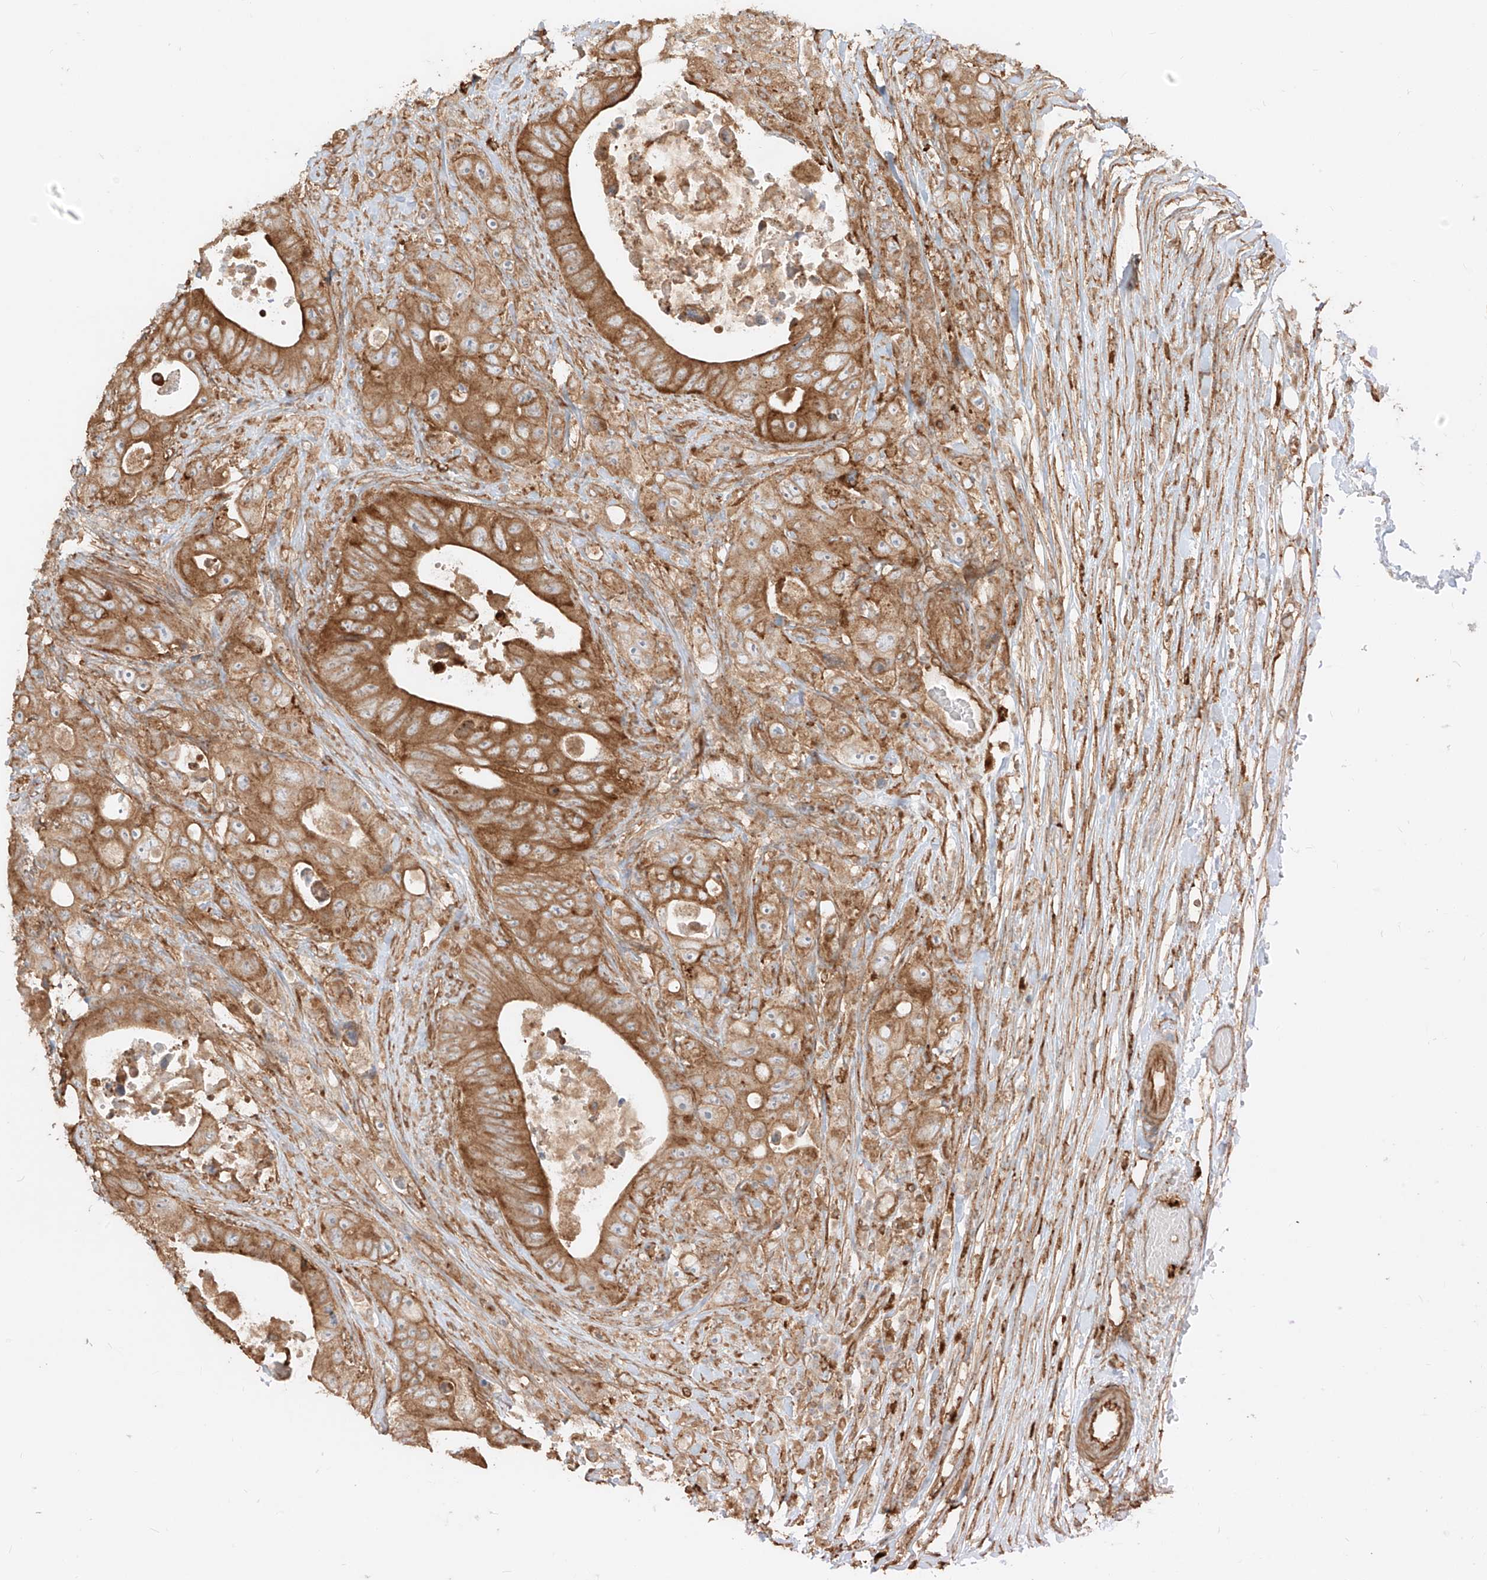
{"staining": {"intensity": "moderate", "quantity": ">75%", "location": "cytoplasmic/membranous"}, "tissue": "colorectal cancer", "cell_type": "Tumor cells", "image_type": "cancer", "snomed": [{"axis": "morphology", "description": "Adenocarcinoma, NOS"}, {"axis": "topography", "description": "Colon"}], "caption": "Protein analysis of colorectal cancer (adenocarcinoma) tissue exhibits moderate cytoplasmic/membranous staining in approximately >75% of tumor cells.", "gene": "CCDC115", "patient": {"sex": "female", "age": 46}}